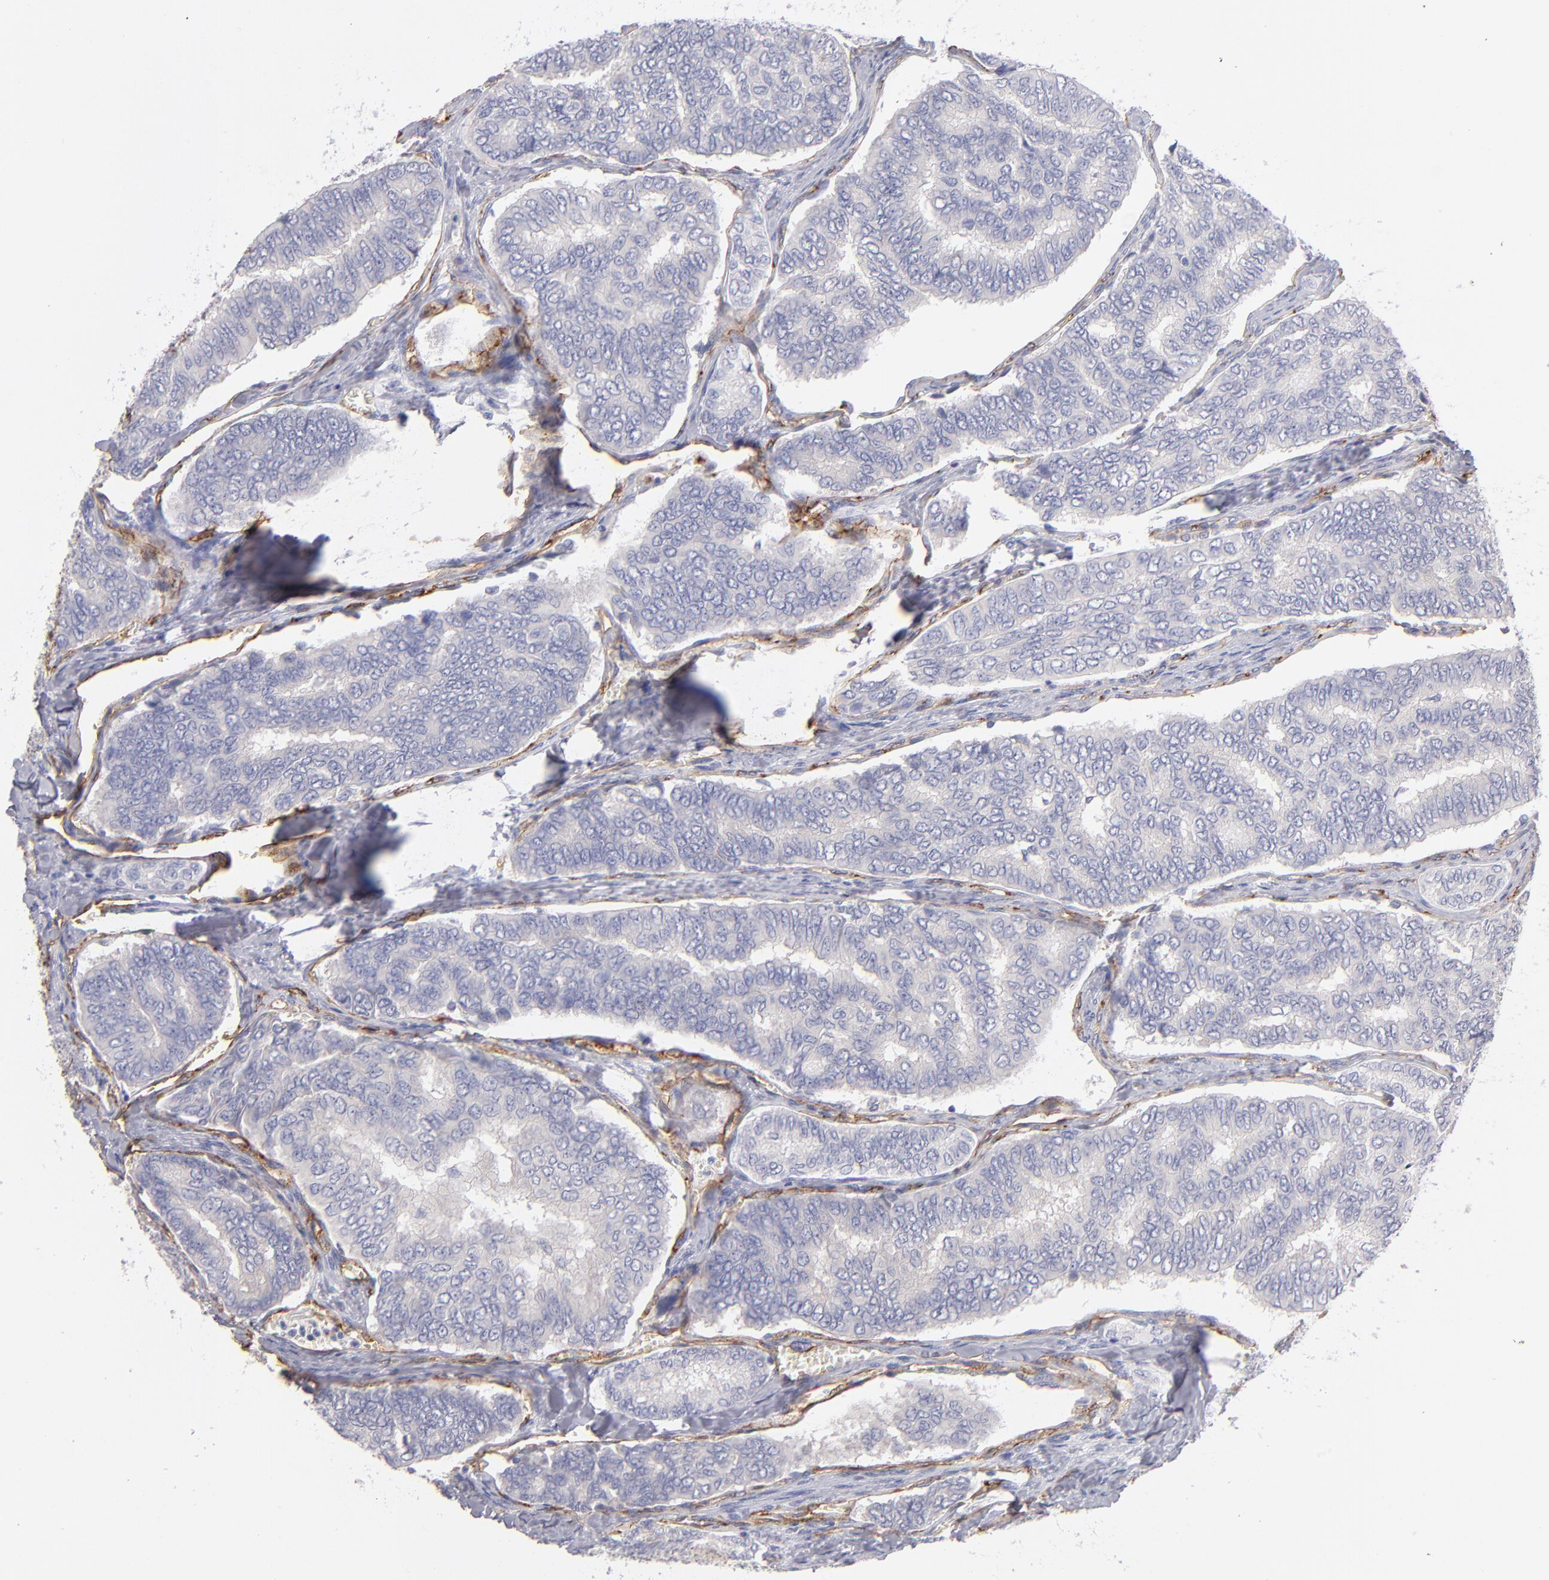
{"staining": {"intensity": "negative", "quantity": "none", "location": "none"}, "tissue": "thyroid cancer", "cell_type": "Tumor cells", "image_type": "cancer", "snomed": [{"axis": "morphology", "description": "Papillary adenocarcinoma, NOS"}, {"axis": "topography", "description": "Thyroid gland"}], "caption": "This is a image of IHC staining of thyroid cancer, which shows no positivity in tumor cells.", "gene": "PLVAP", "patient": {"sex": "female", "age": 35}}